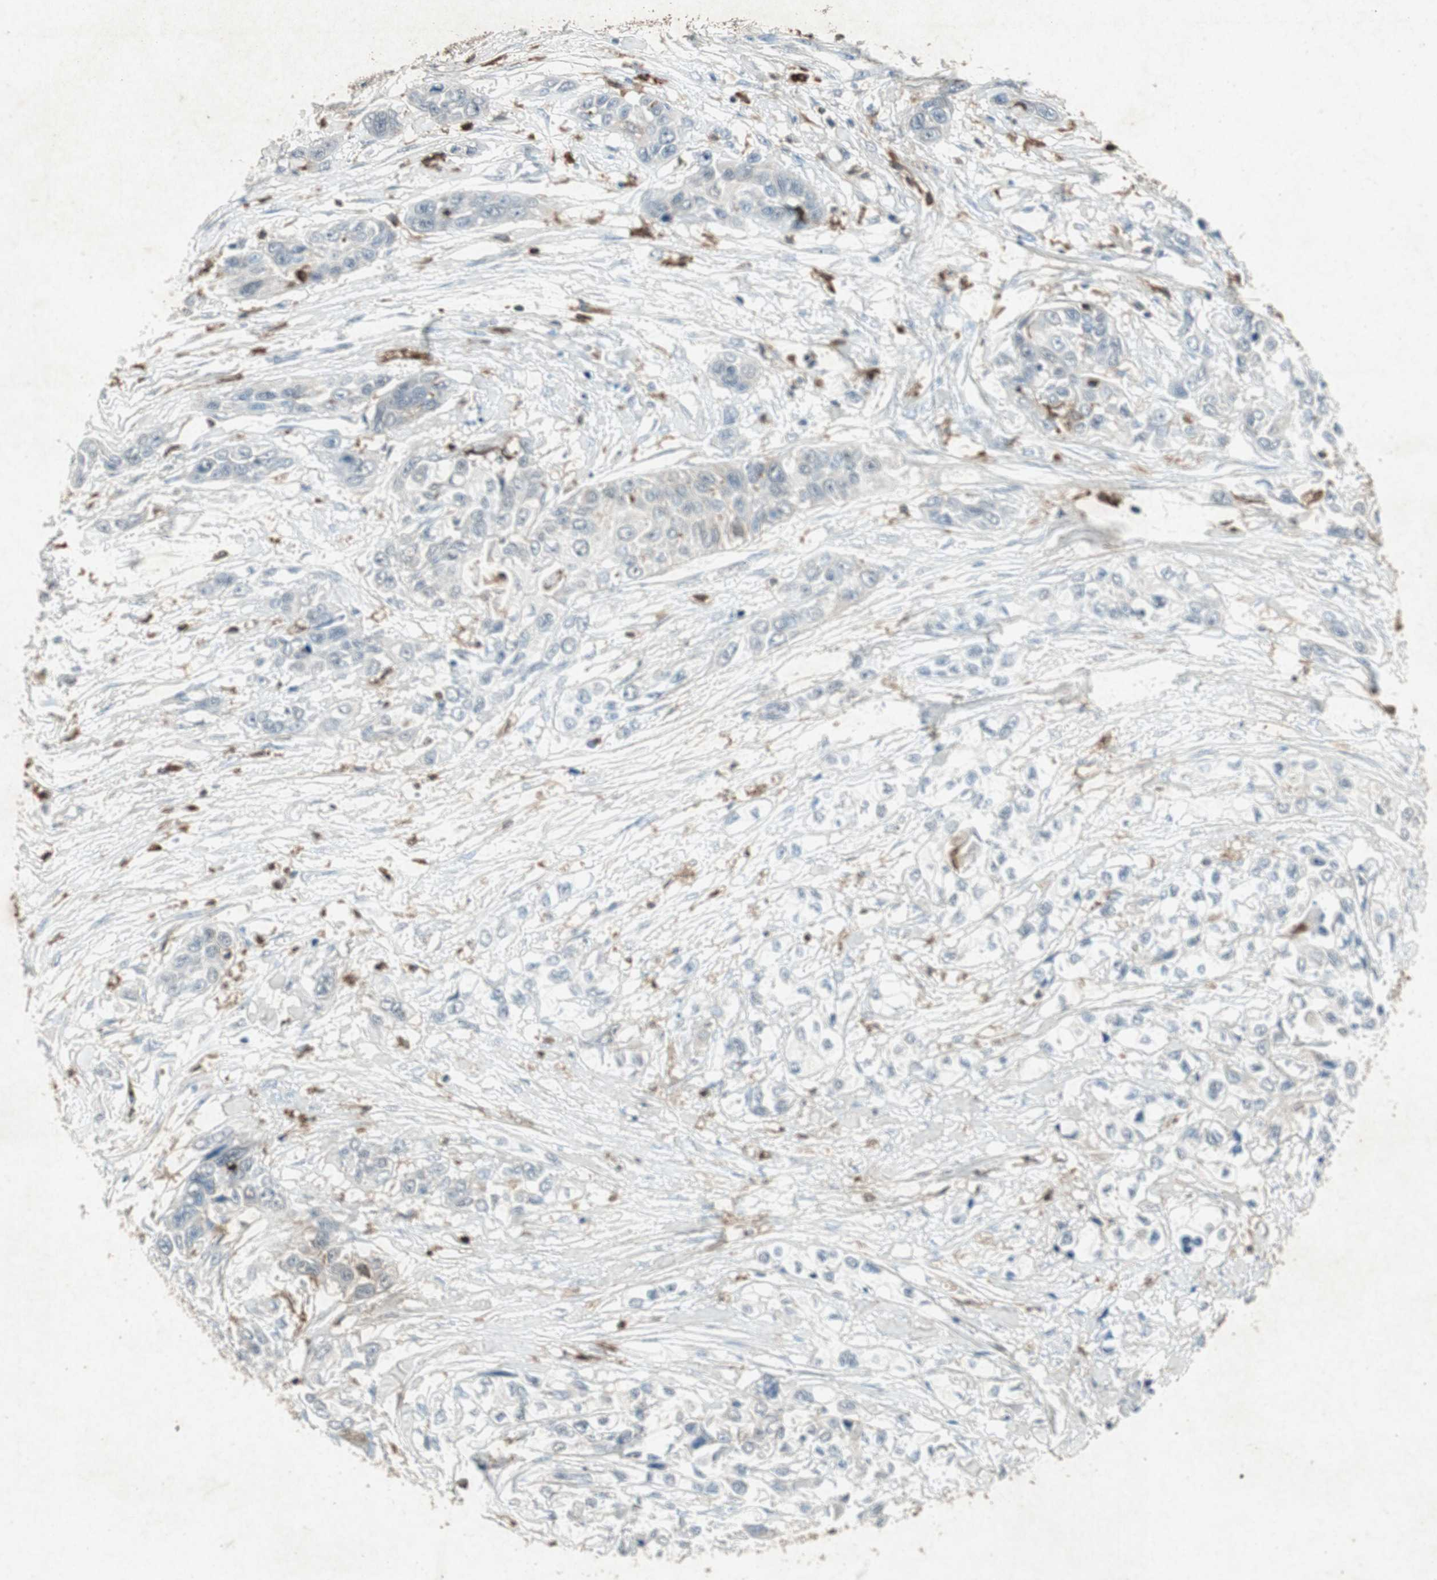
{"staining": {"intensity": "negative", "quantity": "none", "location": "none"}, "tissue": "pancreatic cancer", "cell_type": "Tumor cells", "image_type": "cancer", "snomed": [{"axis": "morphology", "description": "Adenocarcinoma, NOS"}, {"axis": "topography", "description": "Pancreas"}], "caption": "The photomicrograph exhibits no staining of tumor cells in pancreatic adenocarcinoma. (Stains: DAB (3,3'-diaminobenzidine) immunohistochemistry with hematoxylin counter stain, Microscopy: brightfield microscopy at high magnification).", "gene": "TYROBP", "patient": {"sex": "female", "age": 70}}